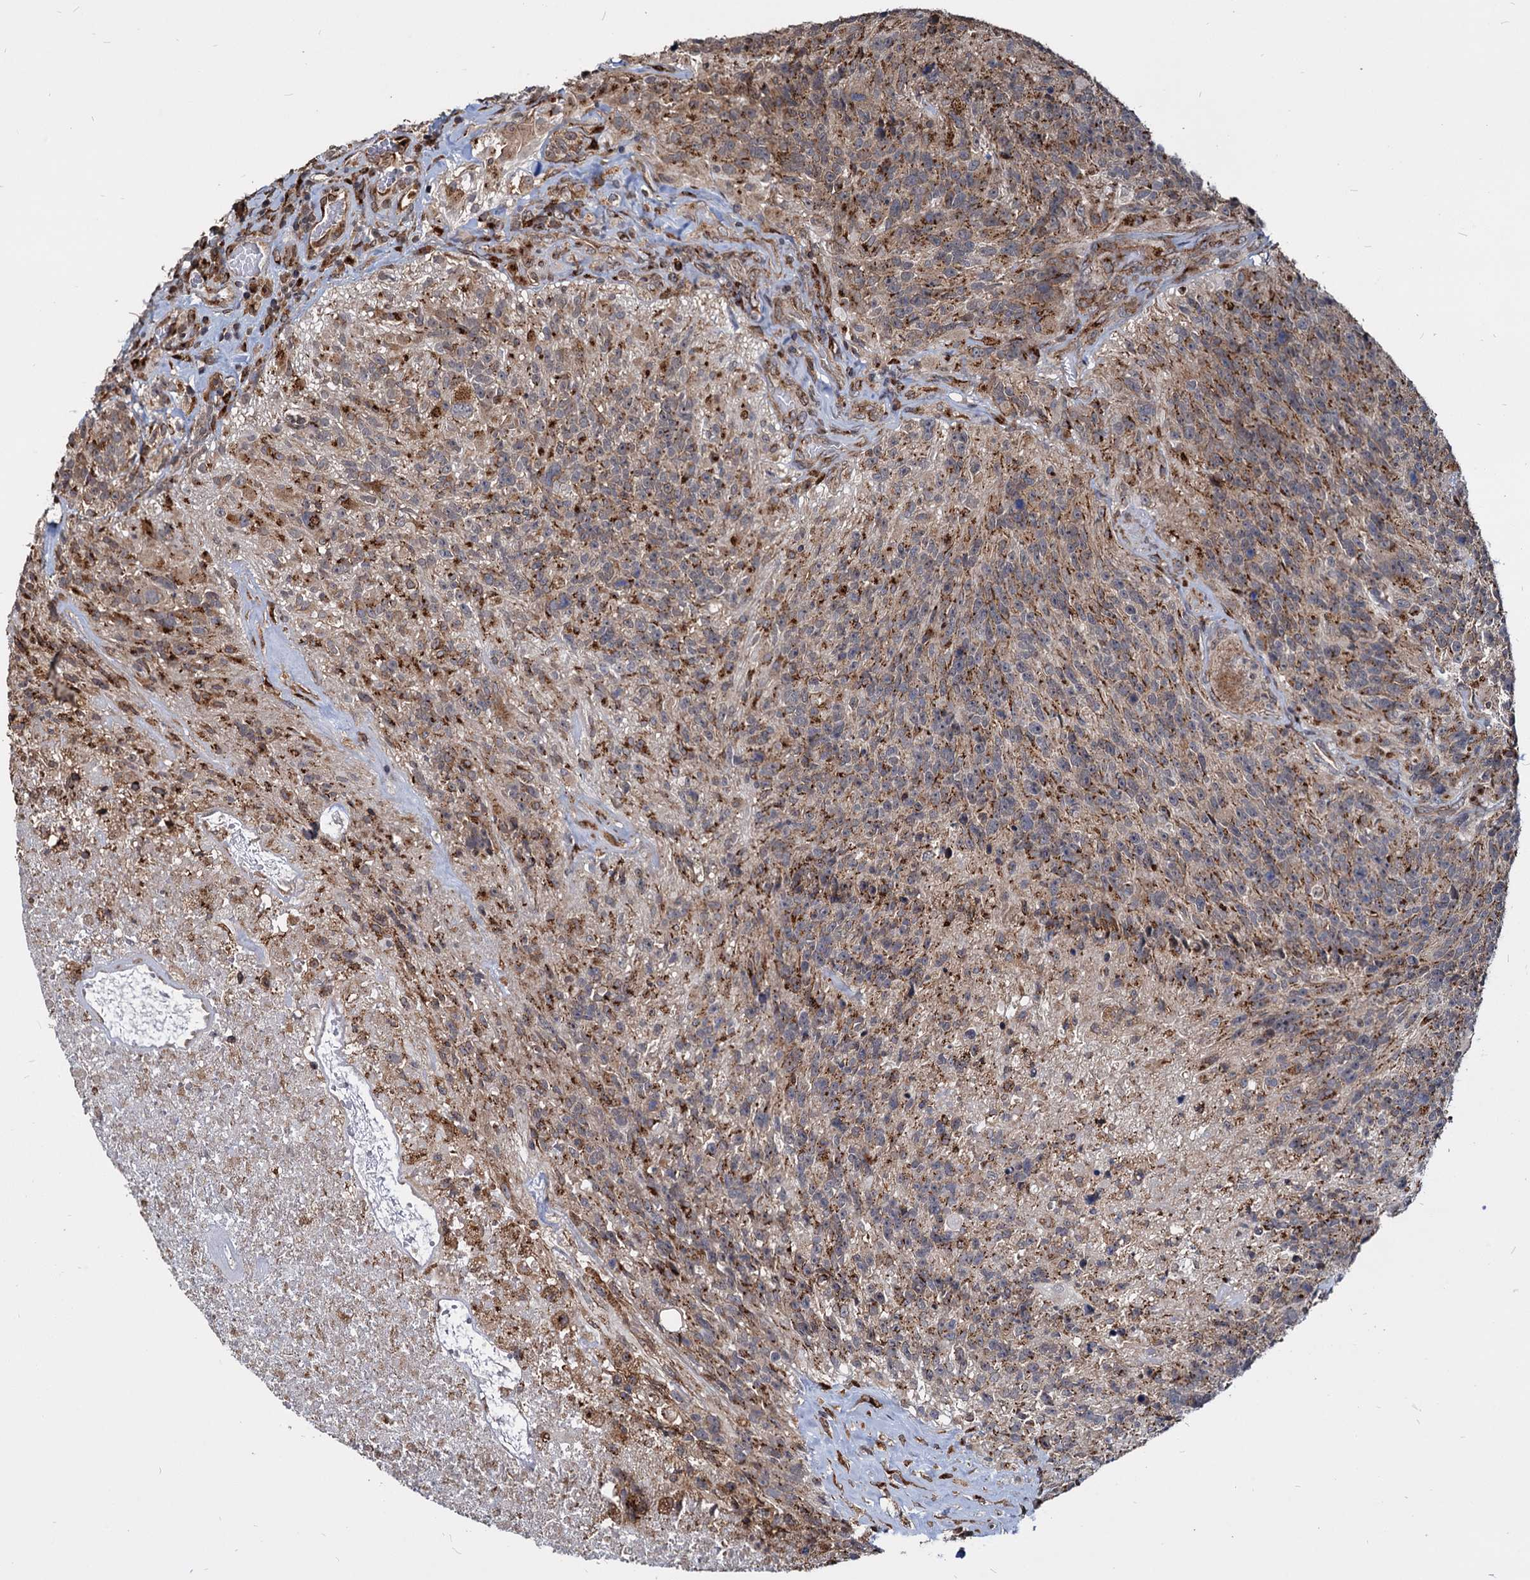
{"staining": {"intensity": "weak", "quantity": ">75%", "location": "cytoplasmic/membranous"}, "tissue": "glioma", "cell_type": "Tumor cells", "image_type": "cancer", "snomed": [{"axis": "morphology", "description": "Glioma, malignant, High grade"}, {"axis": "topography", "description": "Brain"}], "caption": "Brown immunohistochemical staining in malignant glioma (high-grade) shows weak cytoplasmic/membranous expression in about >75% of tumor cells.", "gene": "SAAL1", "patient": {"sex": "male", "age": 76}}